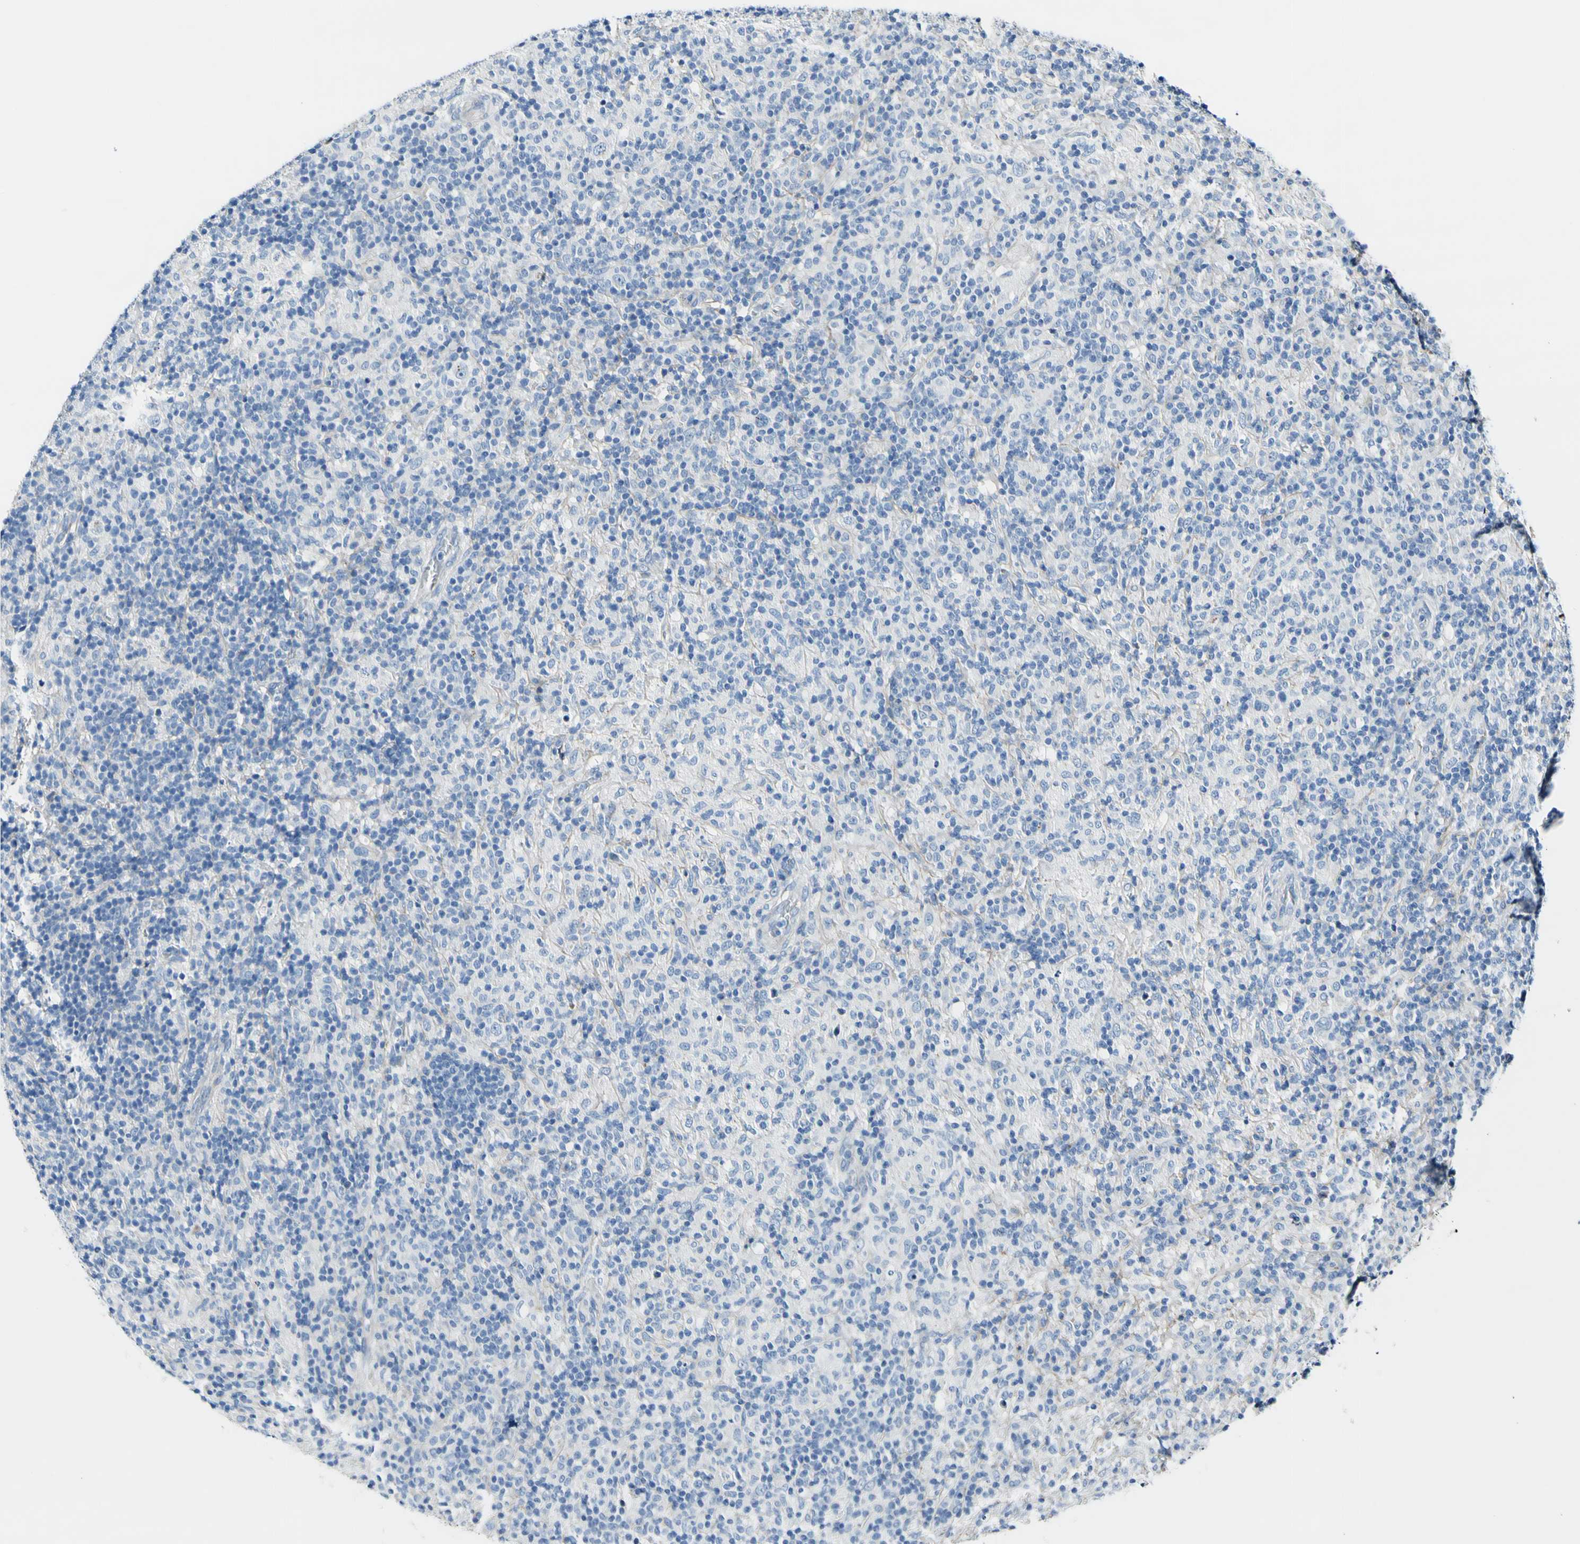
{"staining": {"intensity": "negative", "quantity": "none", "location": "none"}, "tissue": "lymphoma", "cell_type": "Tumor cells", "image_type": "cancer", "snomed": [{"axis": "morphology", "description": "Hodgkin's disease, NOS"}, {"axis": "topography", "description": "Lymph node"}], "caption": "IHC micrograph of neoplastic tissue: human lymphoma stained with DAB displays no significant protein staining in tumor cells.", "gene": "COL6A3", "patient": {"sex": "male", "age": 70}}